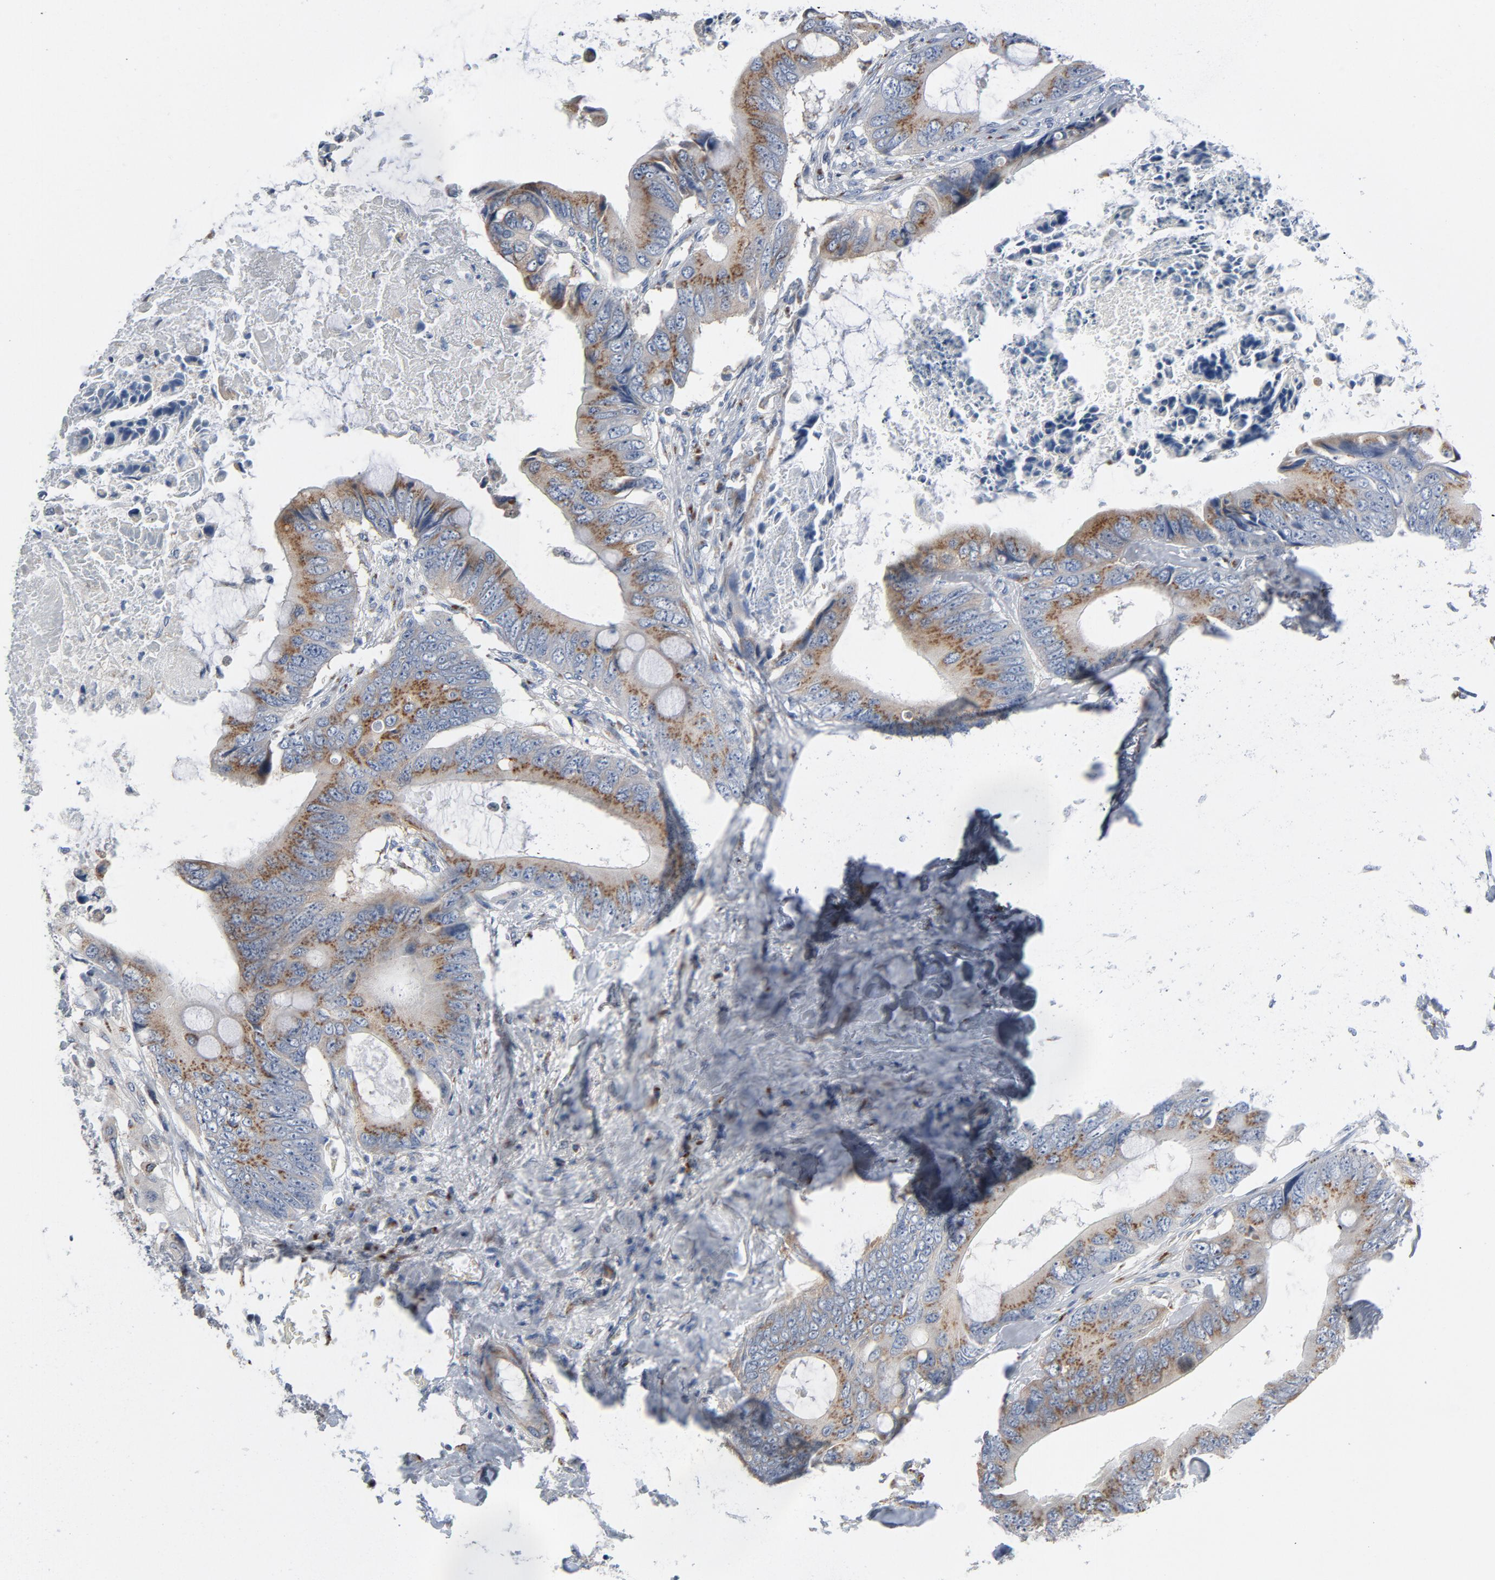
{"staining": {"intensity": "moderate", "quantity": ">75%", "location": "cytoplasmic/membranous"}, "tissue": "colorectal cancer", "cell_type": "Tumor cells", "image_type": "cancer", "snomed": [{"axis": "morphology", "description": "Normal tissue, NOS"}, {"axis": "morphology", "description": "Adenocarcinoma, NOS"}, {"axis": "topography", "description": "Rectum"}, {"axis": "topography", "description": "Peripheral nerve tissue"}], "caption": "DAB (3,3'-diaminobenzidine) immunohistochemical staining of colorectal cancer displays moderate cytoplasmic/membranous protein expression in approximately >75% of tumor cells.", "gene": "YIPF6", "patient": {"sex": "female", "age": 77}}